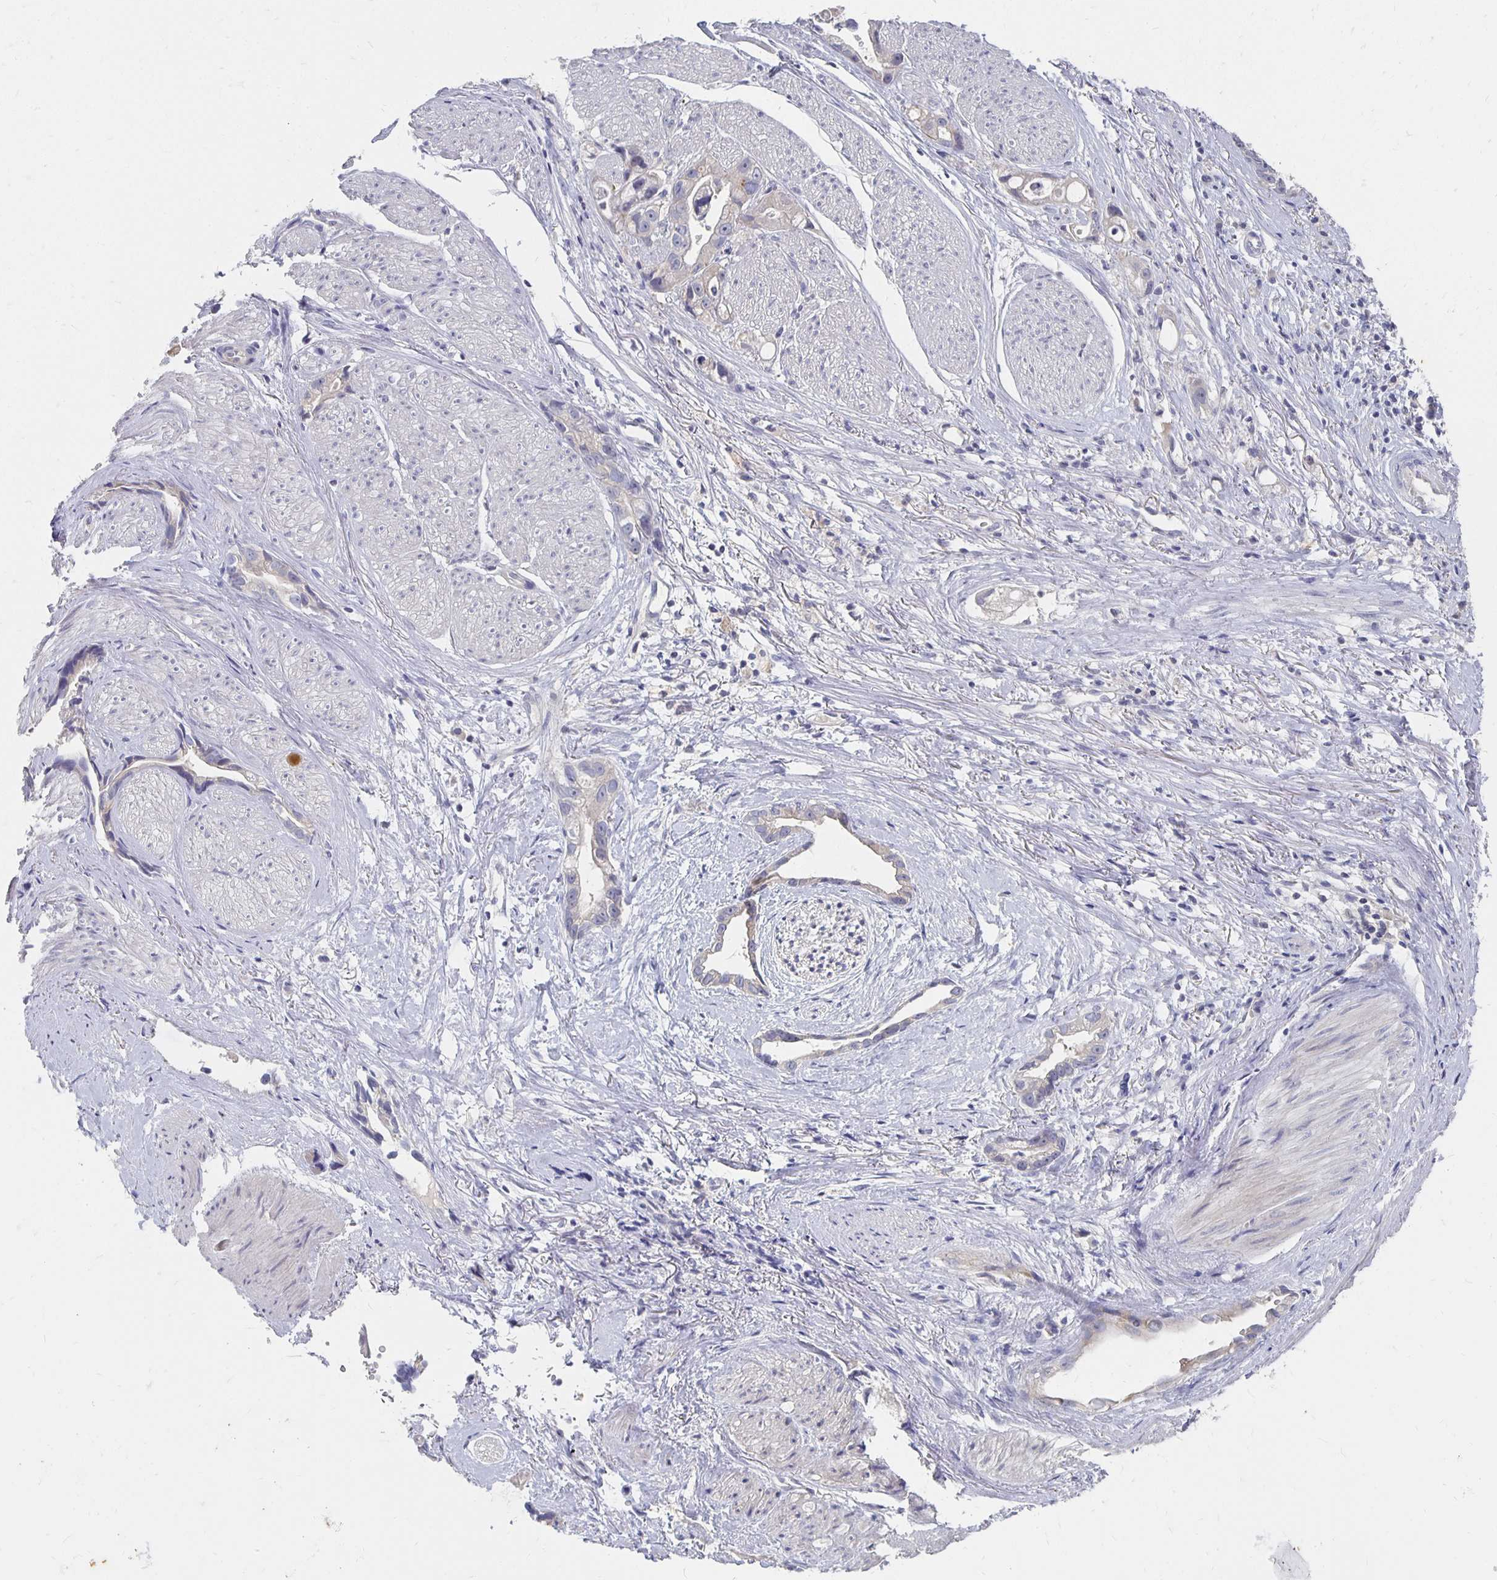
{"staining": {"intensity": "negative", "quantity": "none", "location": "none"}, "tissue": "stomach cancer", "cell_type": "Tumor cells", "image_type": "cancer", "snomed": [{"axis": "morphology", "description": "Adenocarcinoma, NOS"}, {"axis": "topography", "description": "Stomach"}], "caption": "The IHC photomicrograph has no significant positivity in tumor cells of stomach adenocarcinoma tissue.", "gene": "FKRP", "patient": {"sex": "male", "age": 55}}